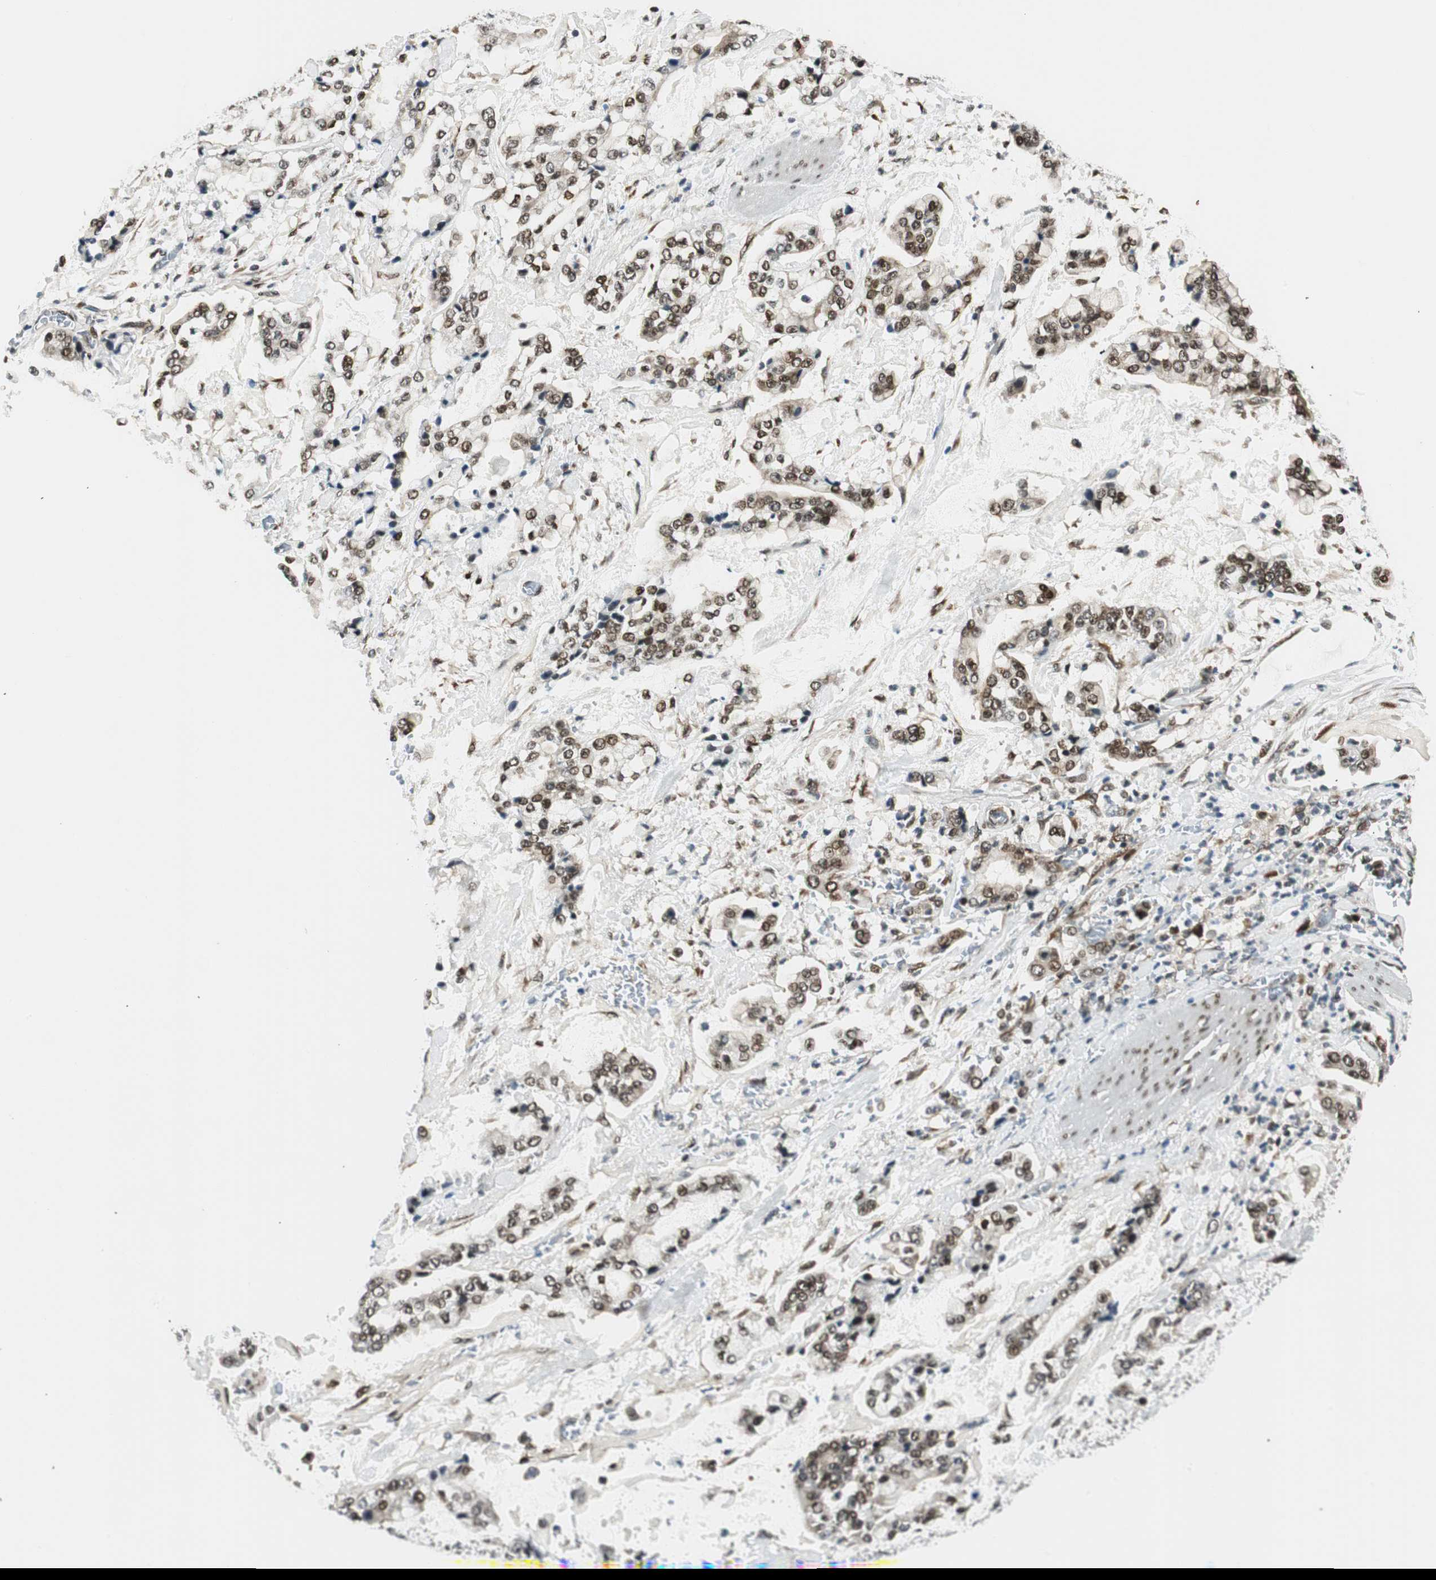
{"staining": {"intensity": "moderate", "quantity": ">75%", "location": "cytoplasmic/membranous,nuclear"}, "tissue": "stomach cancer", "cell_type": "Tumor cells", "image_type": "cancer", "snomed": [{"axis": "morphology", "description": "Normal tissue, NOS"}, {"axis": "morphology", "description": "Adenocarcinoma, NOS"}, {"axis": "topography", "description": "Stomach, upper"}, {"axis": "topography", "description": "Stomach"}], "caption": "This image exhibits immunohistochemistry (IHC) staining of human adenocarcinoma (stomach), with medium moderate cytoplasmic/membranous and nuclear staining in about >75% of tumor cells.", "gene": "RING1", "patient": {"sex": "male", "age": 76}}